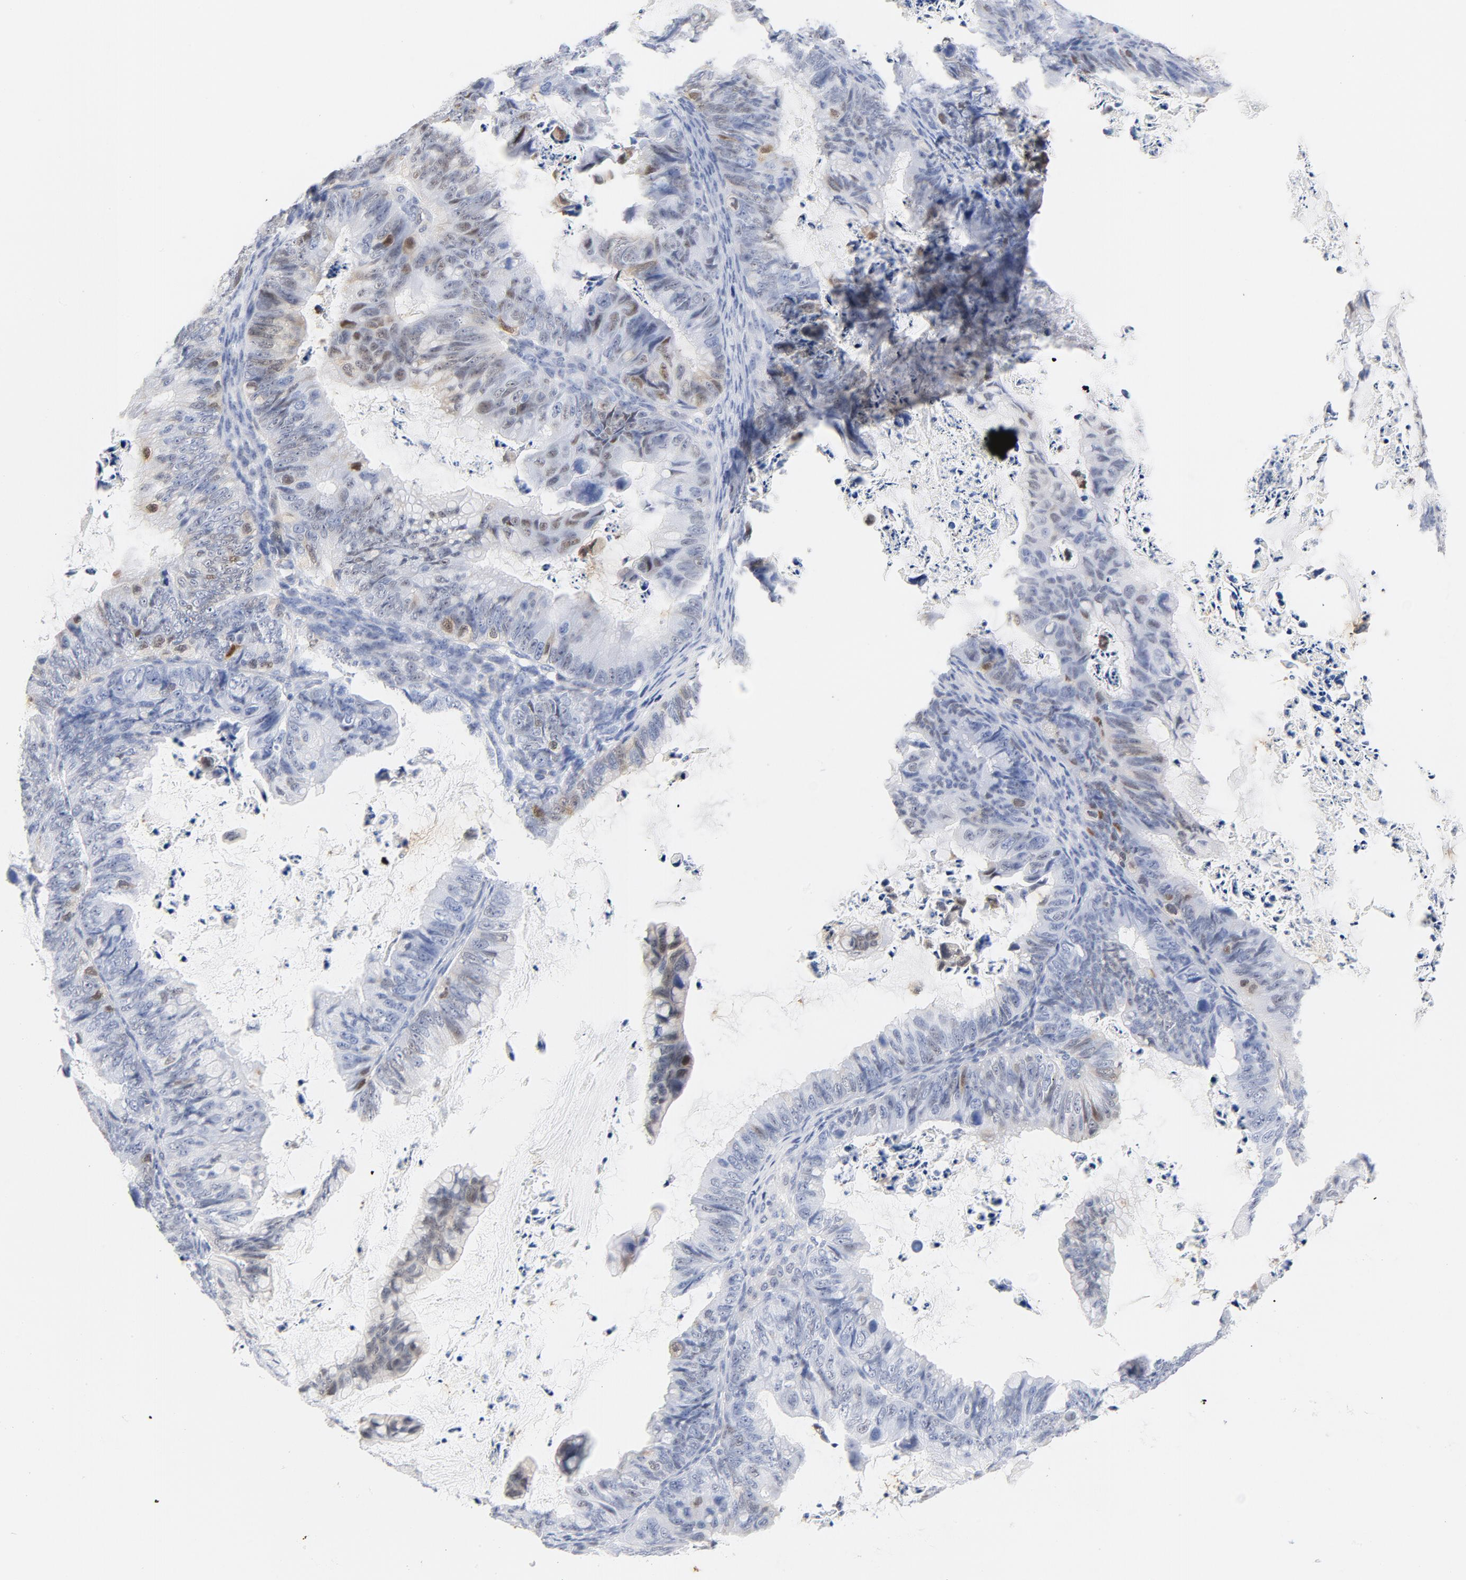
{"staining": {"intensity": "moderate", "quantity": "25%-75%", "location": "nuclear"}, "tissue": "ovarian cancer", "cell_type": "Tumor cells", "image_type": "cancer", "snomed": [{"axis": "morphology", "description": "Cystadenocarcinoma, mucinous, NOS"}, {"axis": "topography", "description": "Ovary"}], "caption": "Ovarian cancer stained with IHC reveals moderate nuclear expression in about 25%-75% of tumor cells. (Brightfield microscopy of DAB IHC at high magnification).", "gene": "CDKN1B", "patient": {"sex": "female", "age": 36}}